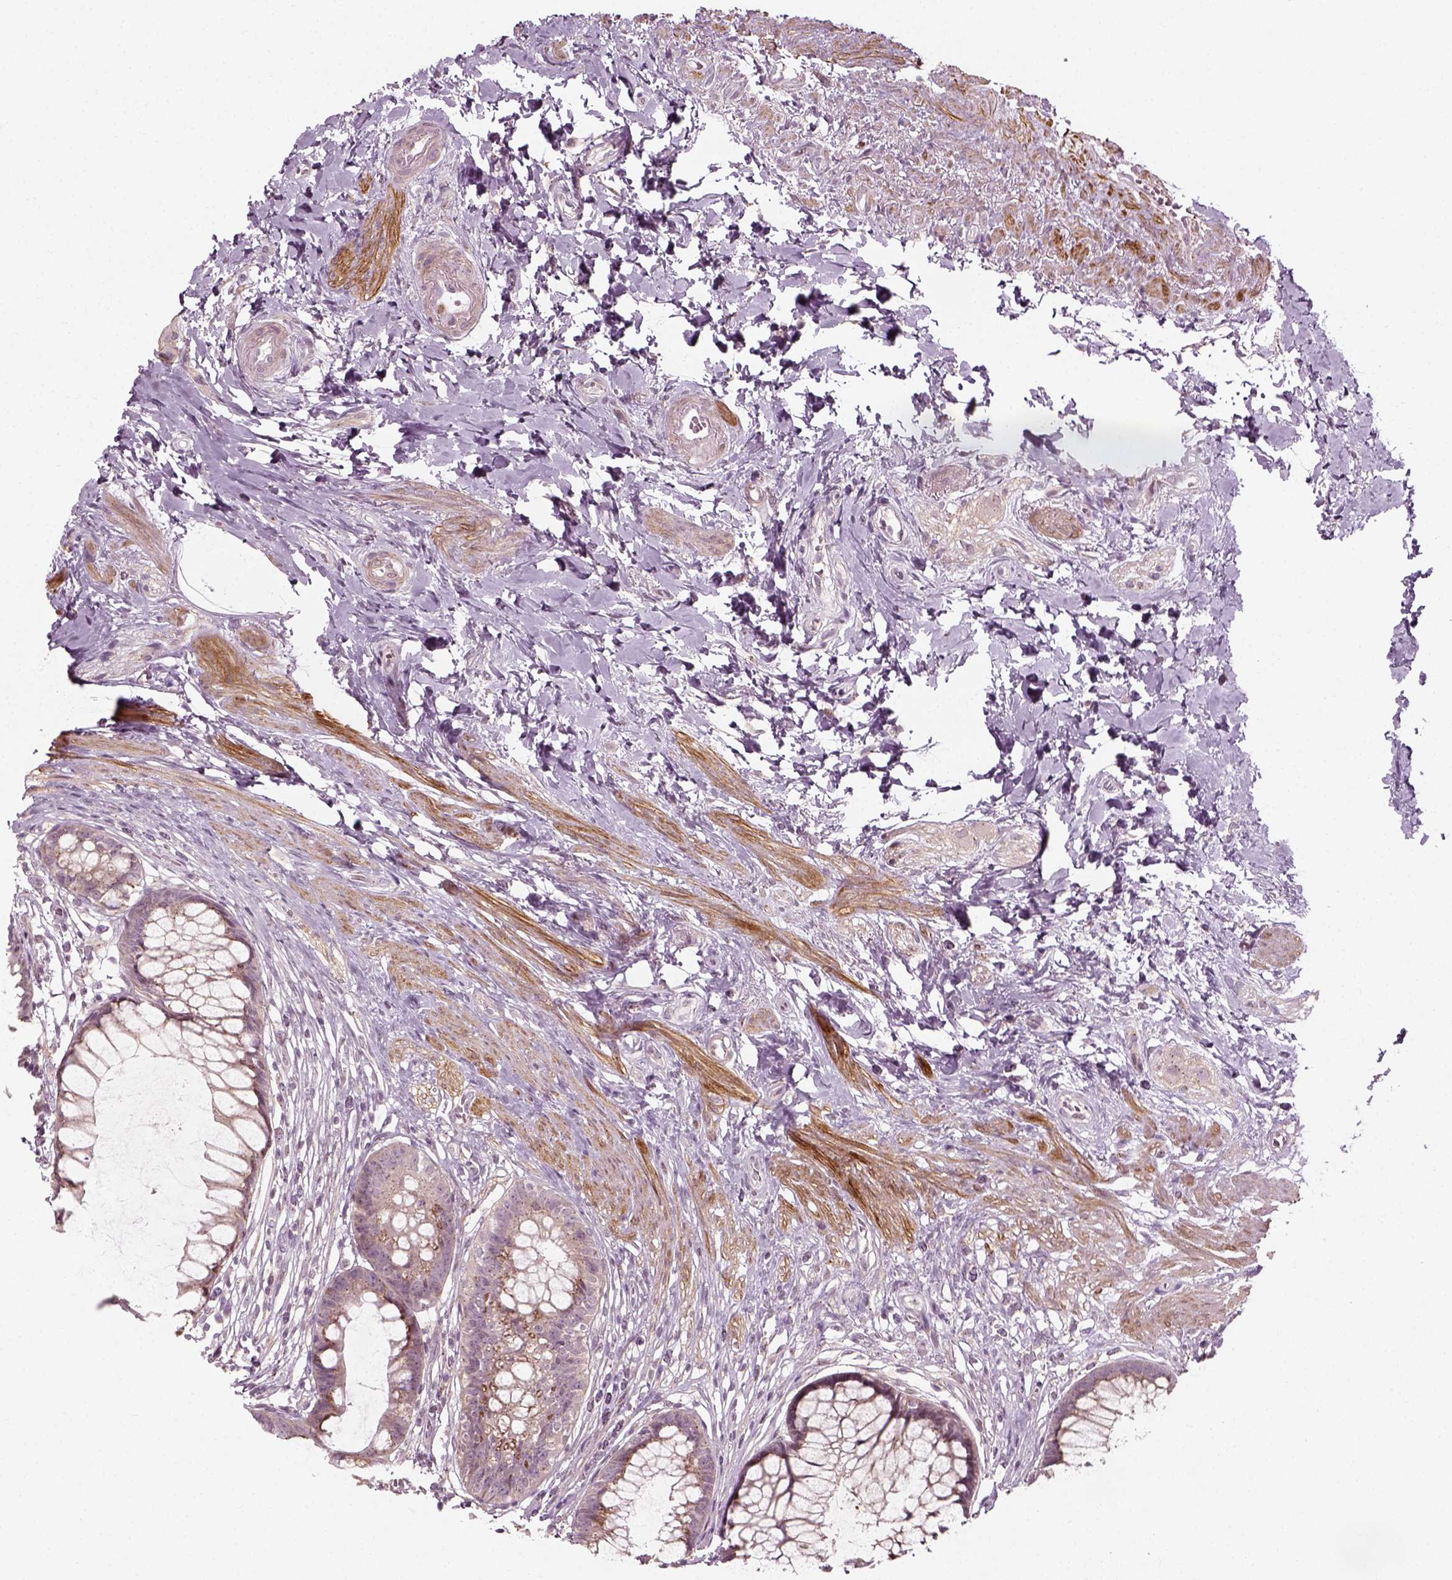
{"staining": {"intensity": "weak", "quantity": "25%-75%", "location": "cytoplasmic/membranous"}, "tissue": "rectum", "cell_type": "Glandular cells", "image_type": "normal", "snomed": [{"axis": "morphology", "description": "Normal tissue, NOS"}, {"axis": "topography", "description": "Smooth muscle"}, {"axis": "topography", "description": "Rectum"}], "caption": "Immunohistochemistry (IHC) staining of normal rectum, which shows low levels of weak cytoplasmic/membranous staining in approximately 25%-75% of glandular cells indicating weak cytoplasmic/membranous protein positivity. The staining was performed using DAB (3,3'-diaminobenzidine) (brown) for protein detection and nuclei were counterstained in hematoxylin (blue).", "gene": "MLIP", "patient": {"sex": "male", "age": 53}}